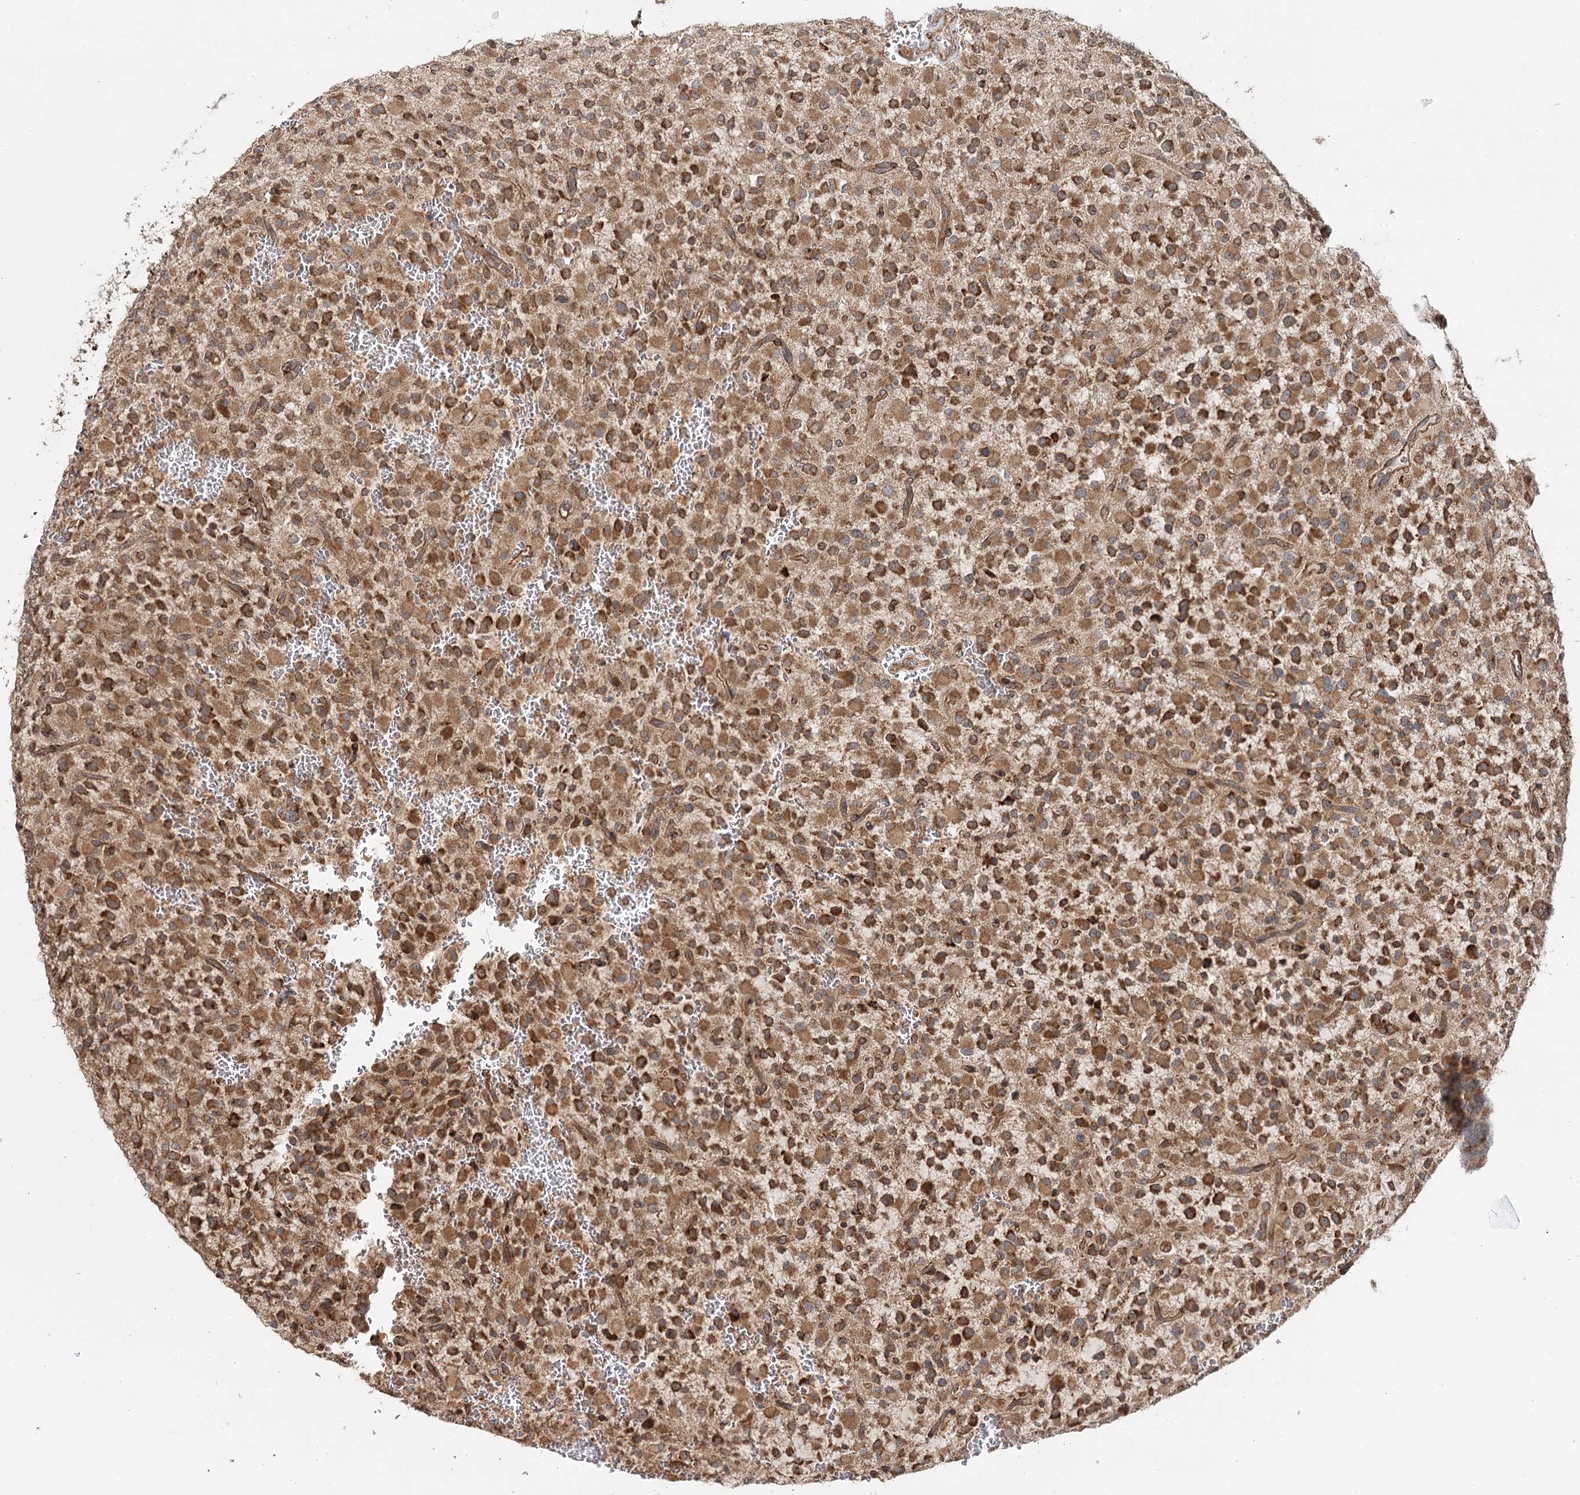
{"staining": {"intensity": "strong", "quantity": ">75%", "location": "cytoplasmic/membranous"}, "tissue": "glioma", "cell_type": "Tumor cells", "image_type": "cancer", "snomed": [{"axis": "morphology", "description": "Glioma, malignant, High grade"}, {"axis": "topography", "description": "Brain"}], "caption": "A brown stain highlights strong cytoplasmic/membranous staining of a protein in human high-grade glioma (malignant) tumor cells.", "gene": "DNAJB14", "patient": {"sex": "male", "age": 34}}